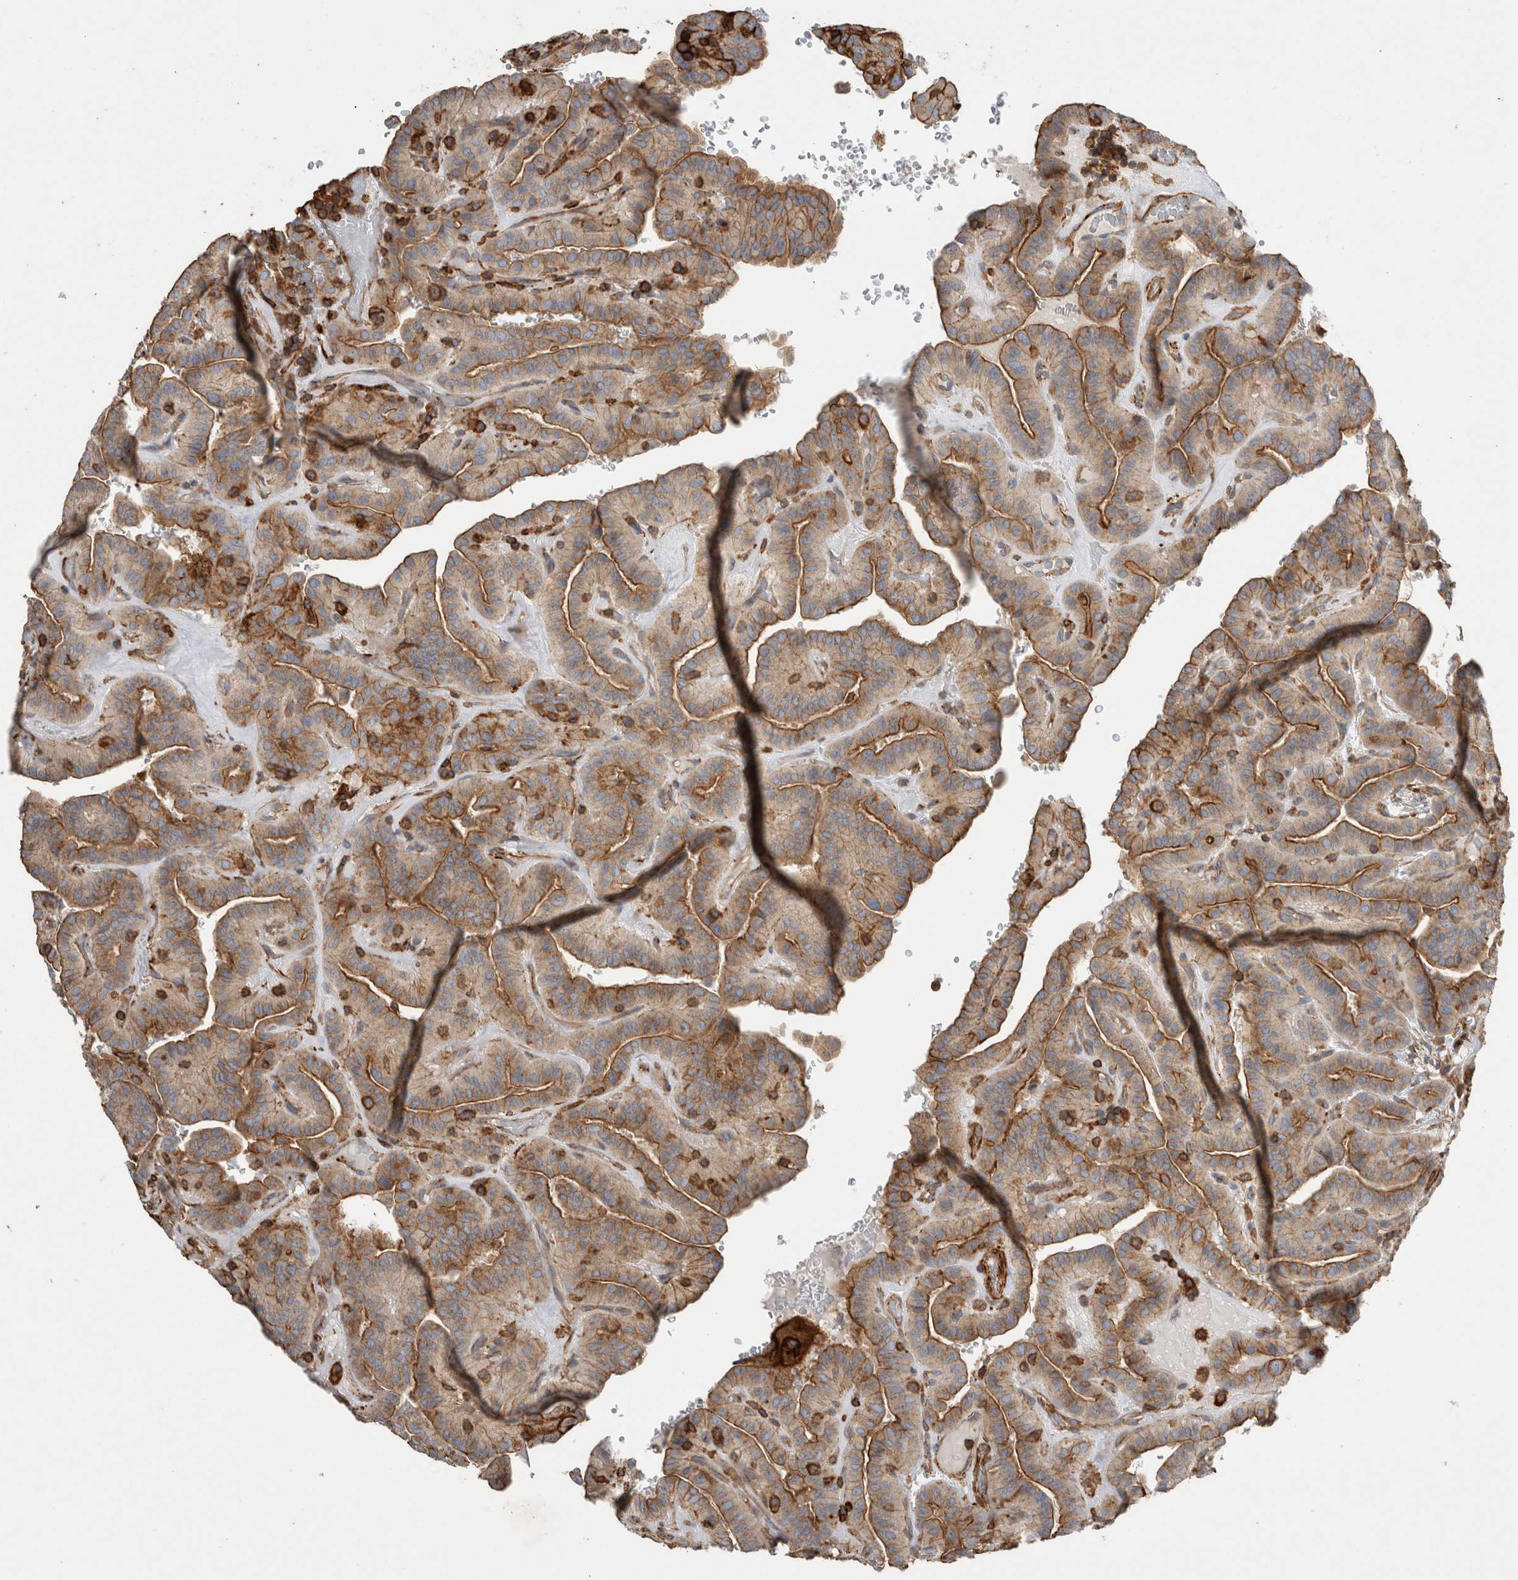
{"staining": {"intensity": "moderate", "quantity": ">75%", "location": "cytoplasmic/membranous"}, "tissue": "thyroid cancer", "cell_type": "Tumor cells", "image_type": "cancer", "snomed": [{"axis": "morphology", "description": "Papillary adenocarcinoma, NOS"}, {"axis": "topography", "description": "Thyroid gland"}], "caption": "Tumor cells show medium levels of moderate cytoplasmic/membranous staining in about >75% of cells in human papillary adenocarcinoma (thyroid).", "gene": "GPER1", "patient": {"sex": "male", "age": 77}}